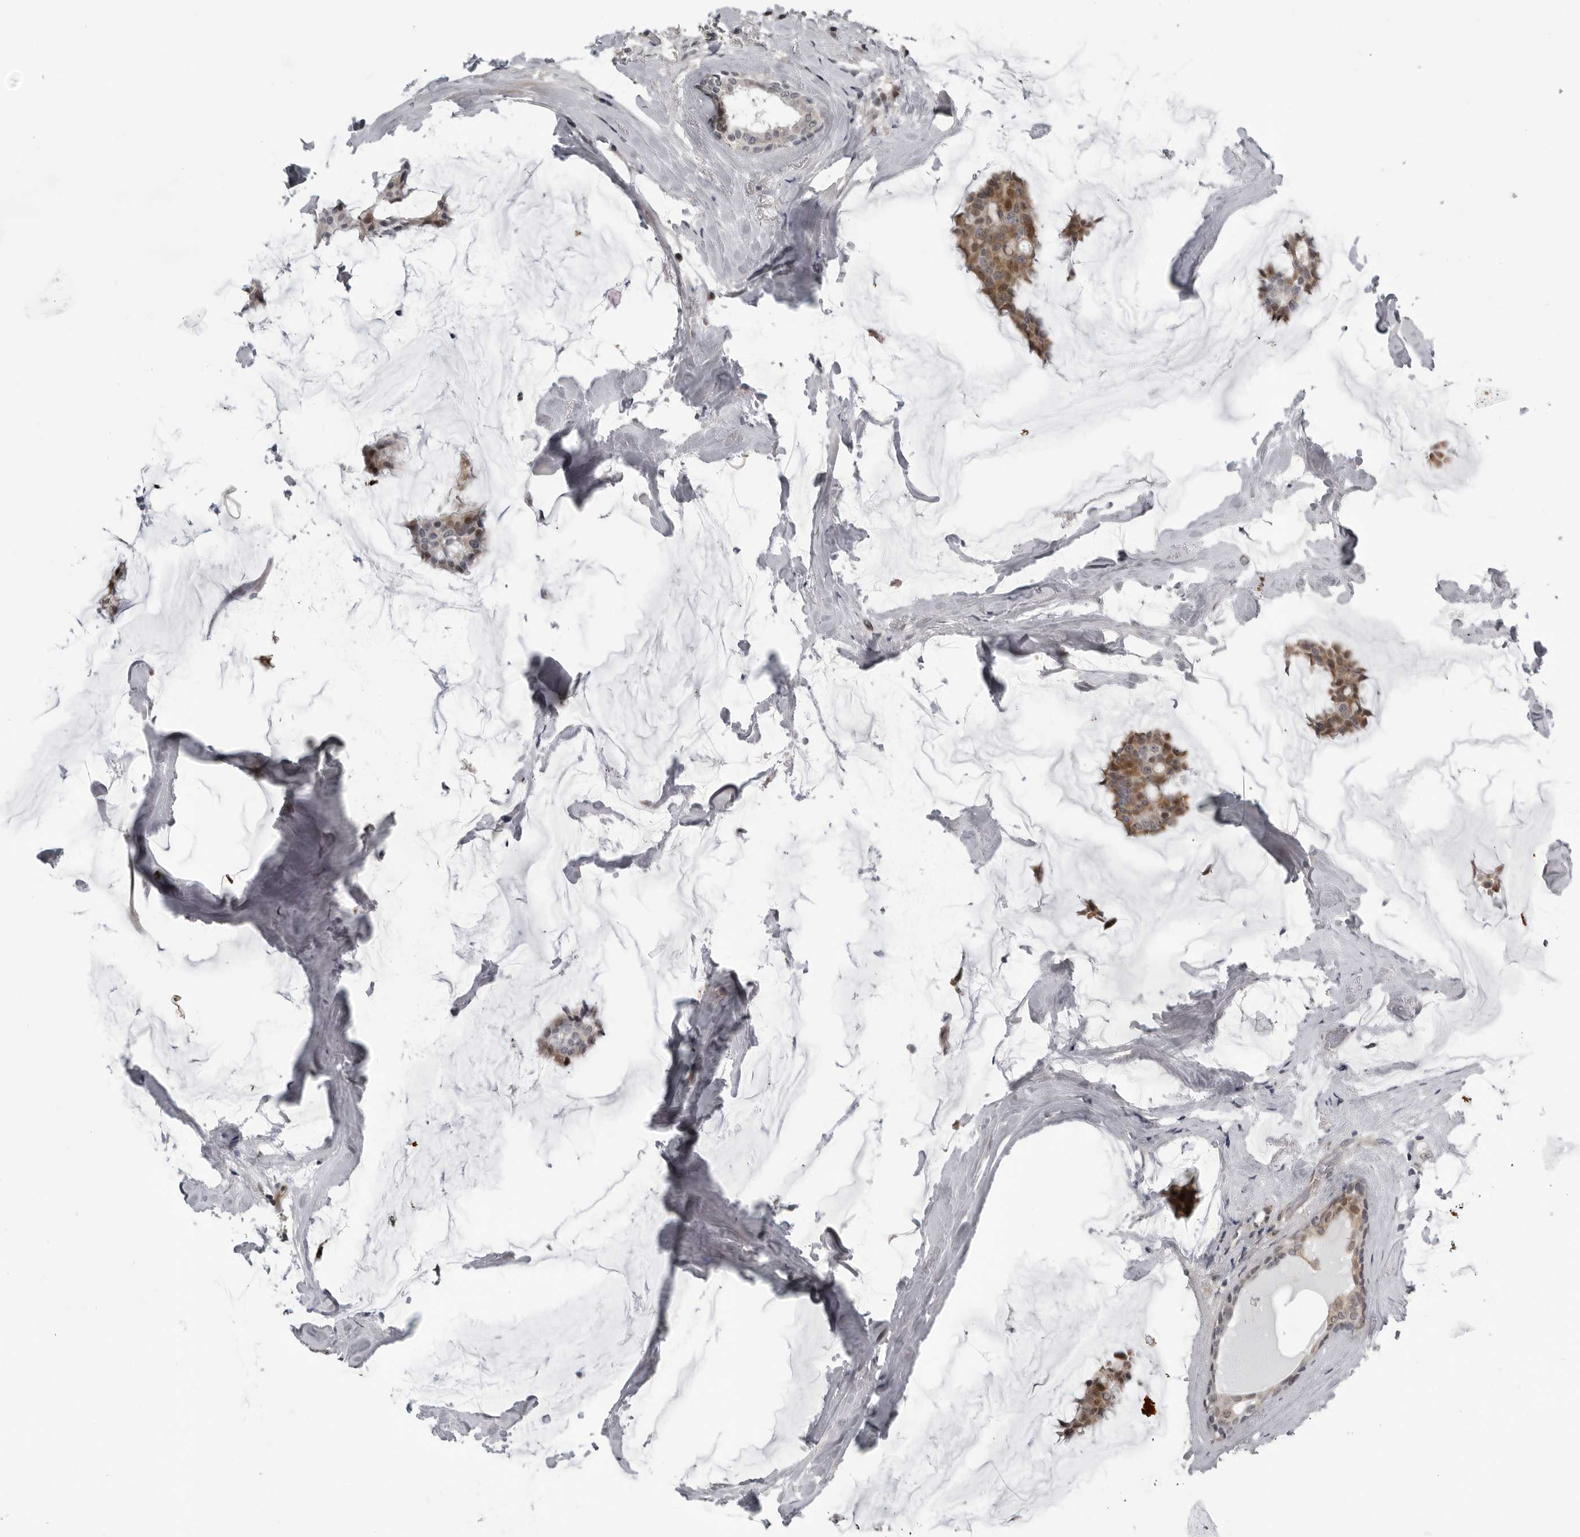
{"staining": {"intensity": "moderate", "quantity": "25%-75%", "location": "cytoplasmic/membranous"}, "tissue": "breast cancer", "cell_type": "Tumor cells", "image_type": "cancer", "snomed": [{"axis": "morphology", "description": "Duct carcinoma"}, {"axis": "topography", "description": "Breast"}], "caption": "Immunohistochemical staining of human intraductal carcinoma (breast) exhibits medium levels of moderate cytoplasmic/membranous staining in approximately 25%-75% of tumor cells. (DAB (3,3'-diaminobenzidine) IHC, brown staining for protein, blue staining for nuclei).", "gene": "PRRX2", "patient": {"sex": "female", "age": 93}}